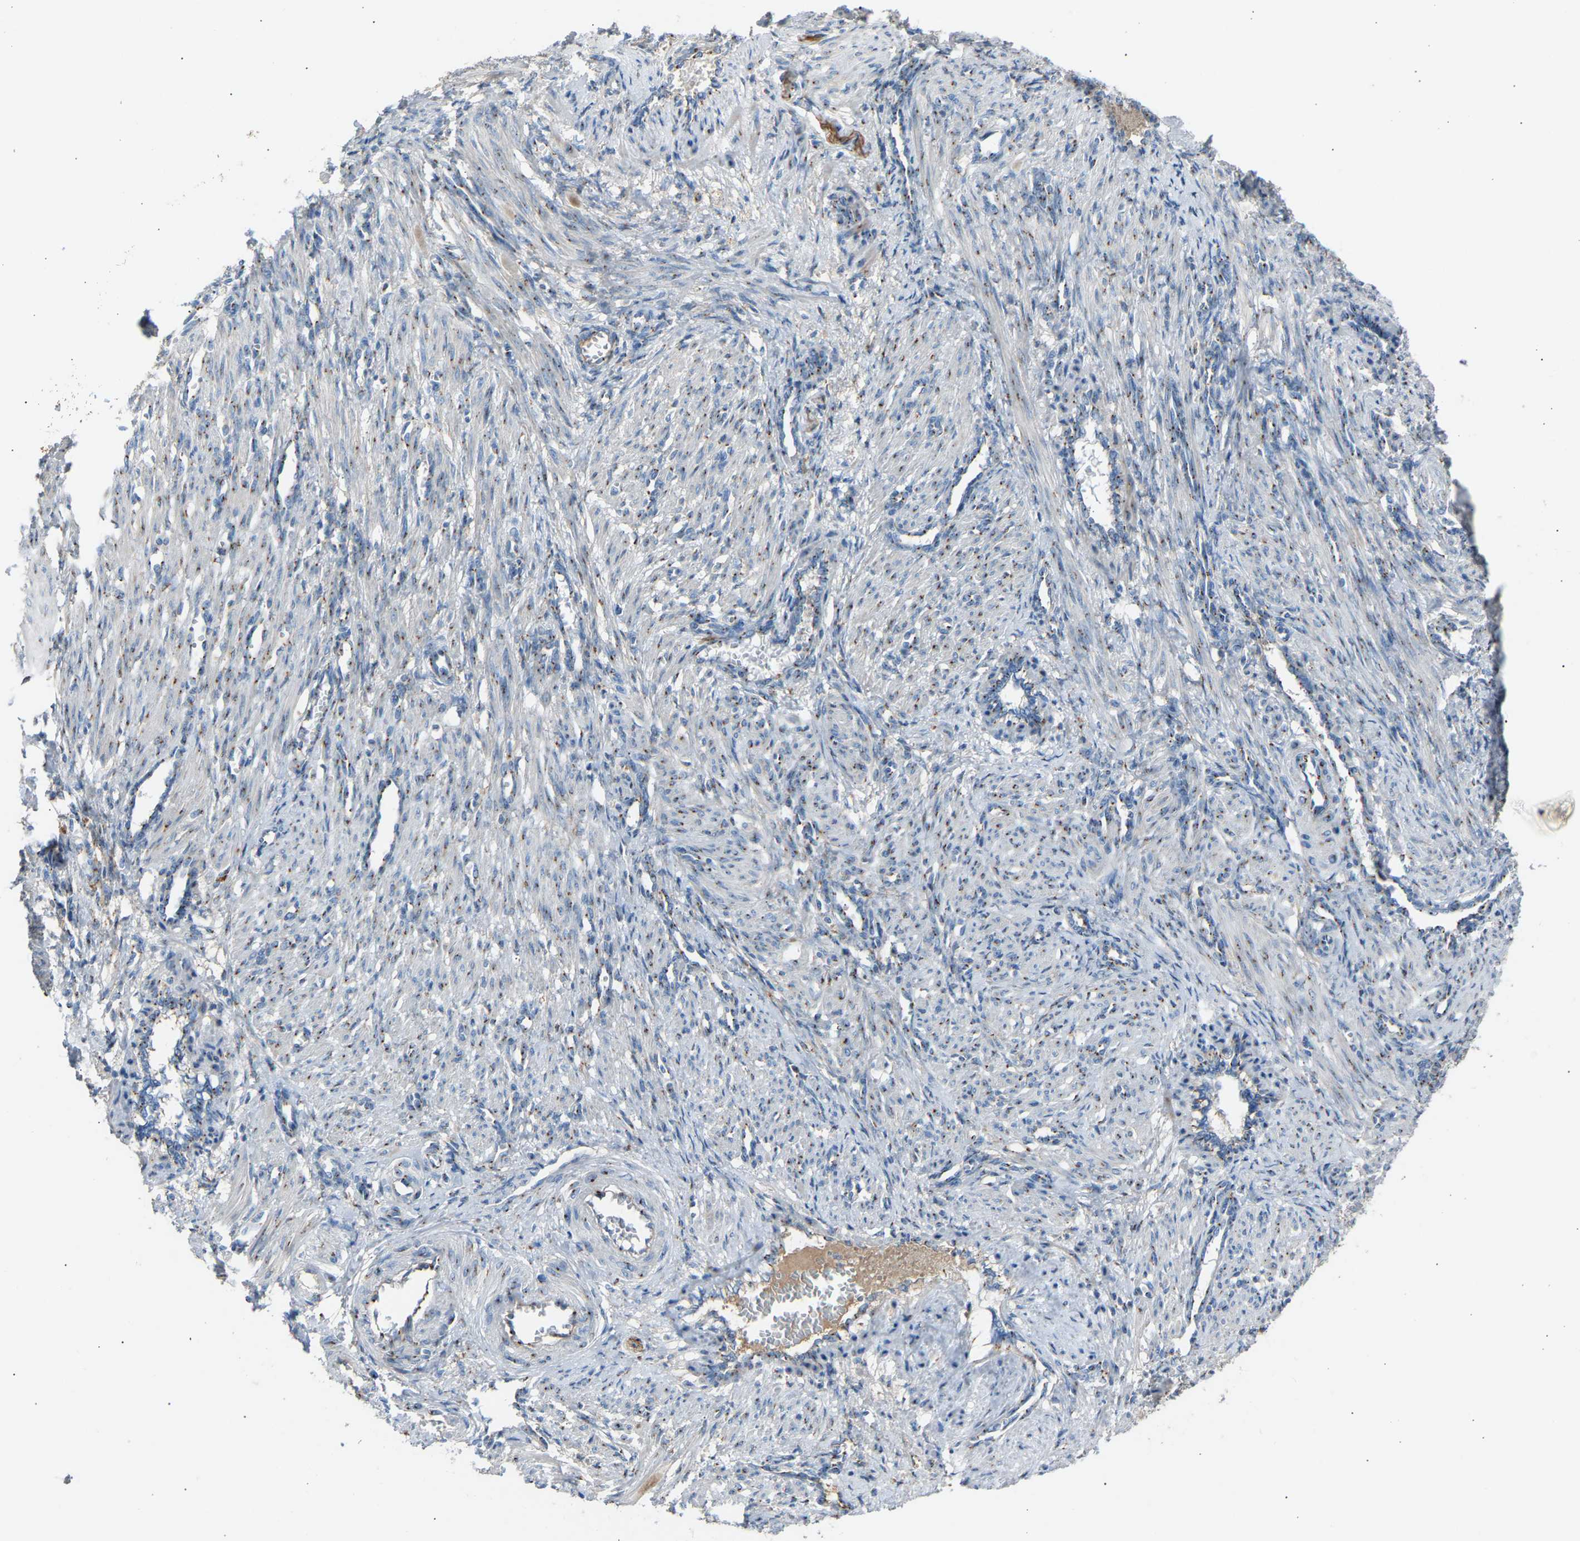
{"staining": {"intensity": "weak", "quantity": "25%-75%", "location": "cytoplasmic/membranous"}, "tissue": "smooth muscle", "cell_type": "Smooth muscle cells", "image_type": "normal", "snomed": [{"axis": "morphology", "description": "Normal tissue, NOS"}, {"axis": "topography", "description": "Endometrium"}], "caption": "Protein staining exhibits weak cytoplasmic/membranous positivity in about 25%-75% of smooth muscle cells in unremarkable smooth muscle. (brown staining indicates protein expression, while blue staining denotes nuclei).", "gene": "CYREN", "patient": {"sex": "female", "age": 33}}